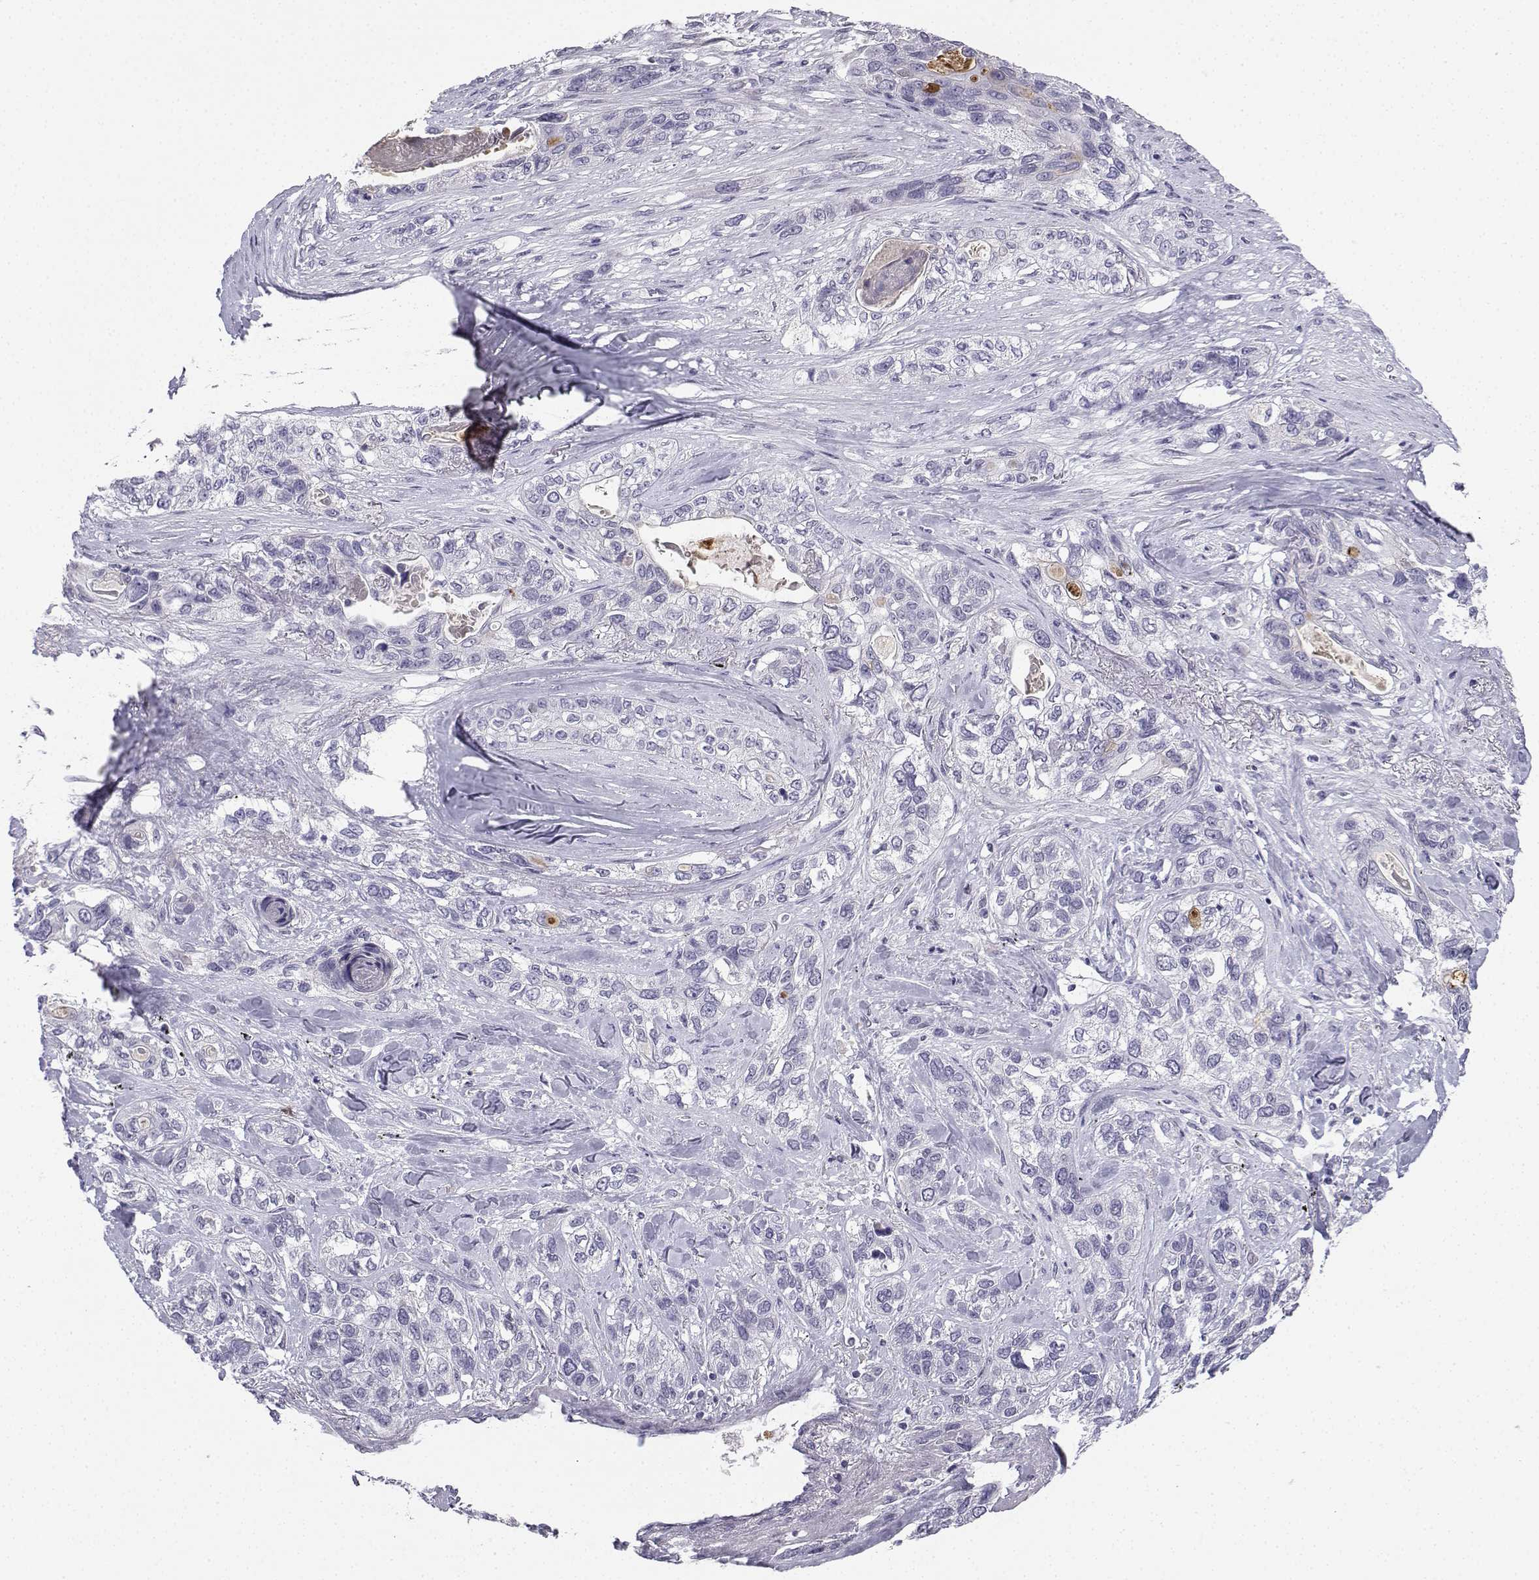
{"staining": {"intensity": "negative", "quantity": "none", "location": "none"}, "tissue": "lung cancer", "cell_type": "Tumor cells", "image_type": "cancer", "snomed": [{"axis": "morphology", "description": "Squamous cell carcinoma, NOS"}, {"axis": "topography", "description": "Lung"}], "caption": "Tumor cells show no significant expression in squamous cell carcinoma (lung).", "gene": "CALY", "patient": {"sex": "female", "age": 70}}